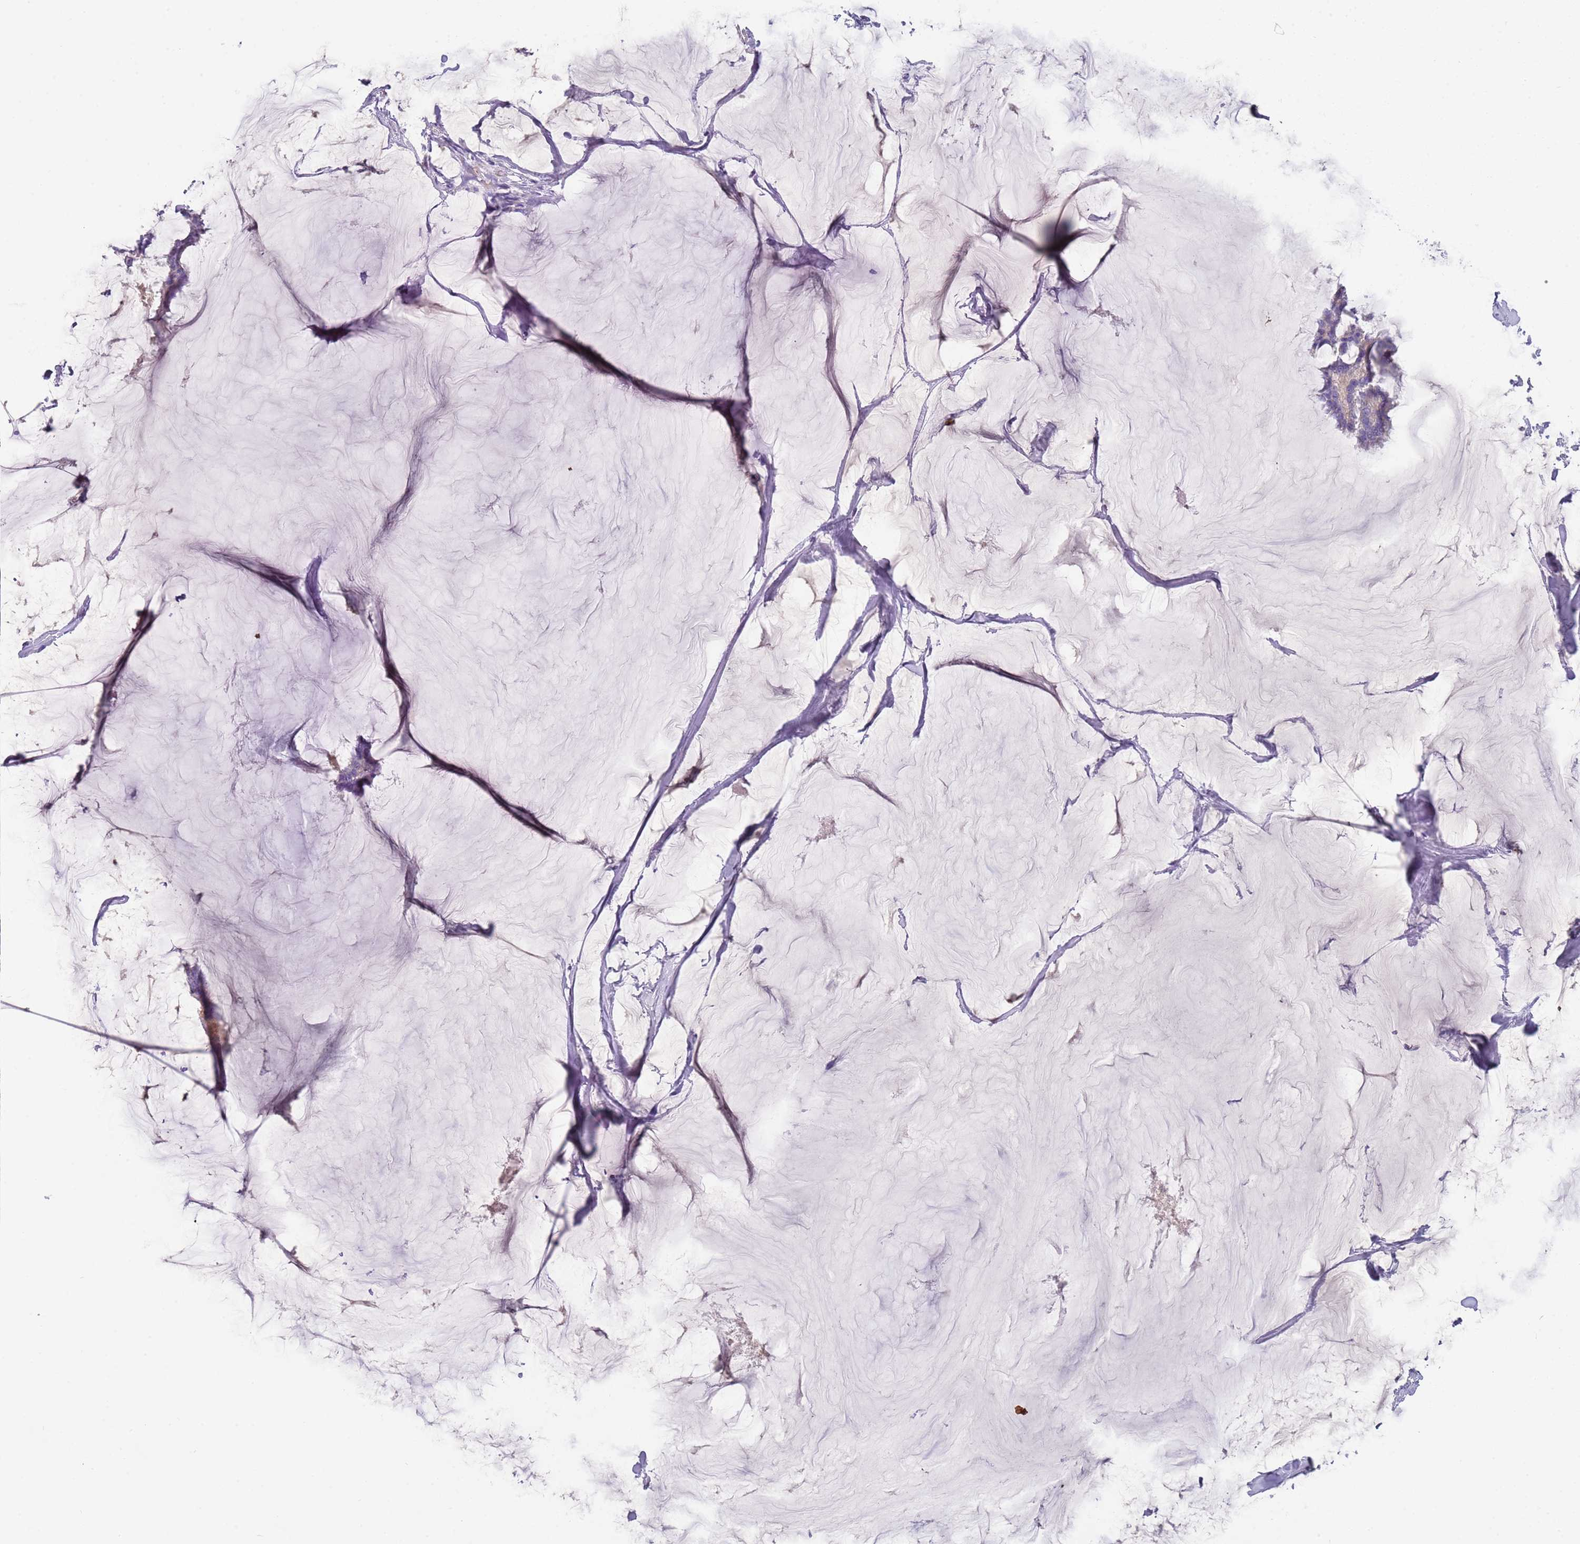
{"staining": {"intensity": "negative", "quantity": "none", "location": "none"}, "tissue": "breast cancer", "cell_type": "Tumor cells", "image_type": "cancer", "snomed": [{"axis": "morphology", "description": "Duct carcinoma"}, {"axis": "topography", "description": "Breast"}], "caption": "Immunohistochemical staining of human breast infiltrating ductal carcinoma reveals no significant positivity in tumor cells.", "gene": "TMEM251", "patient": {"sex": "female", "age": 93}}